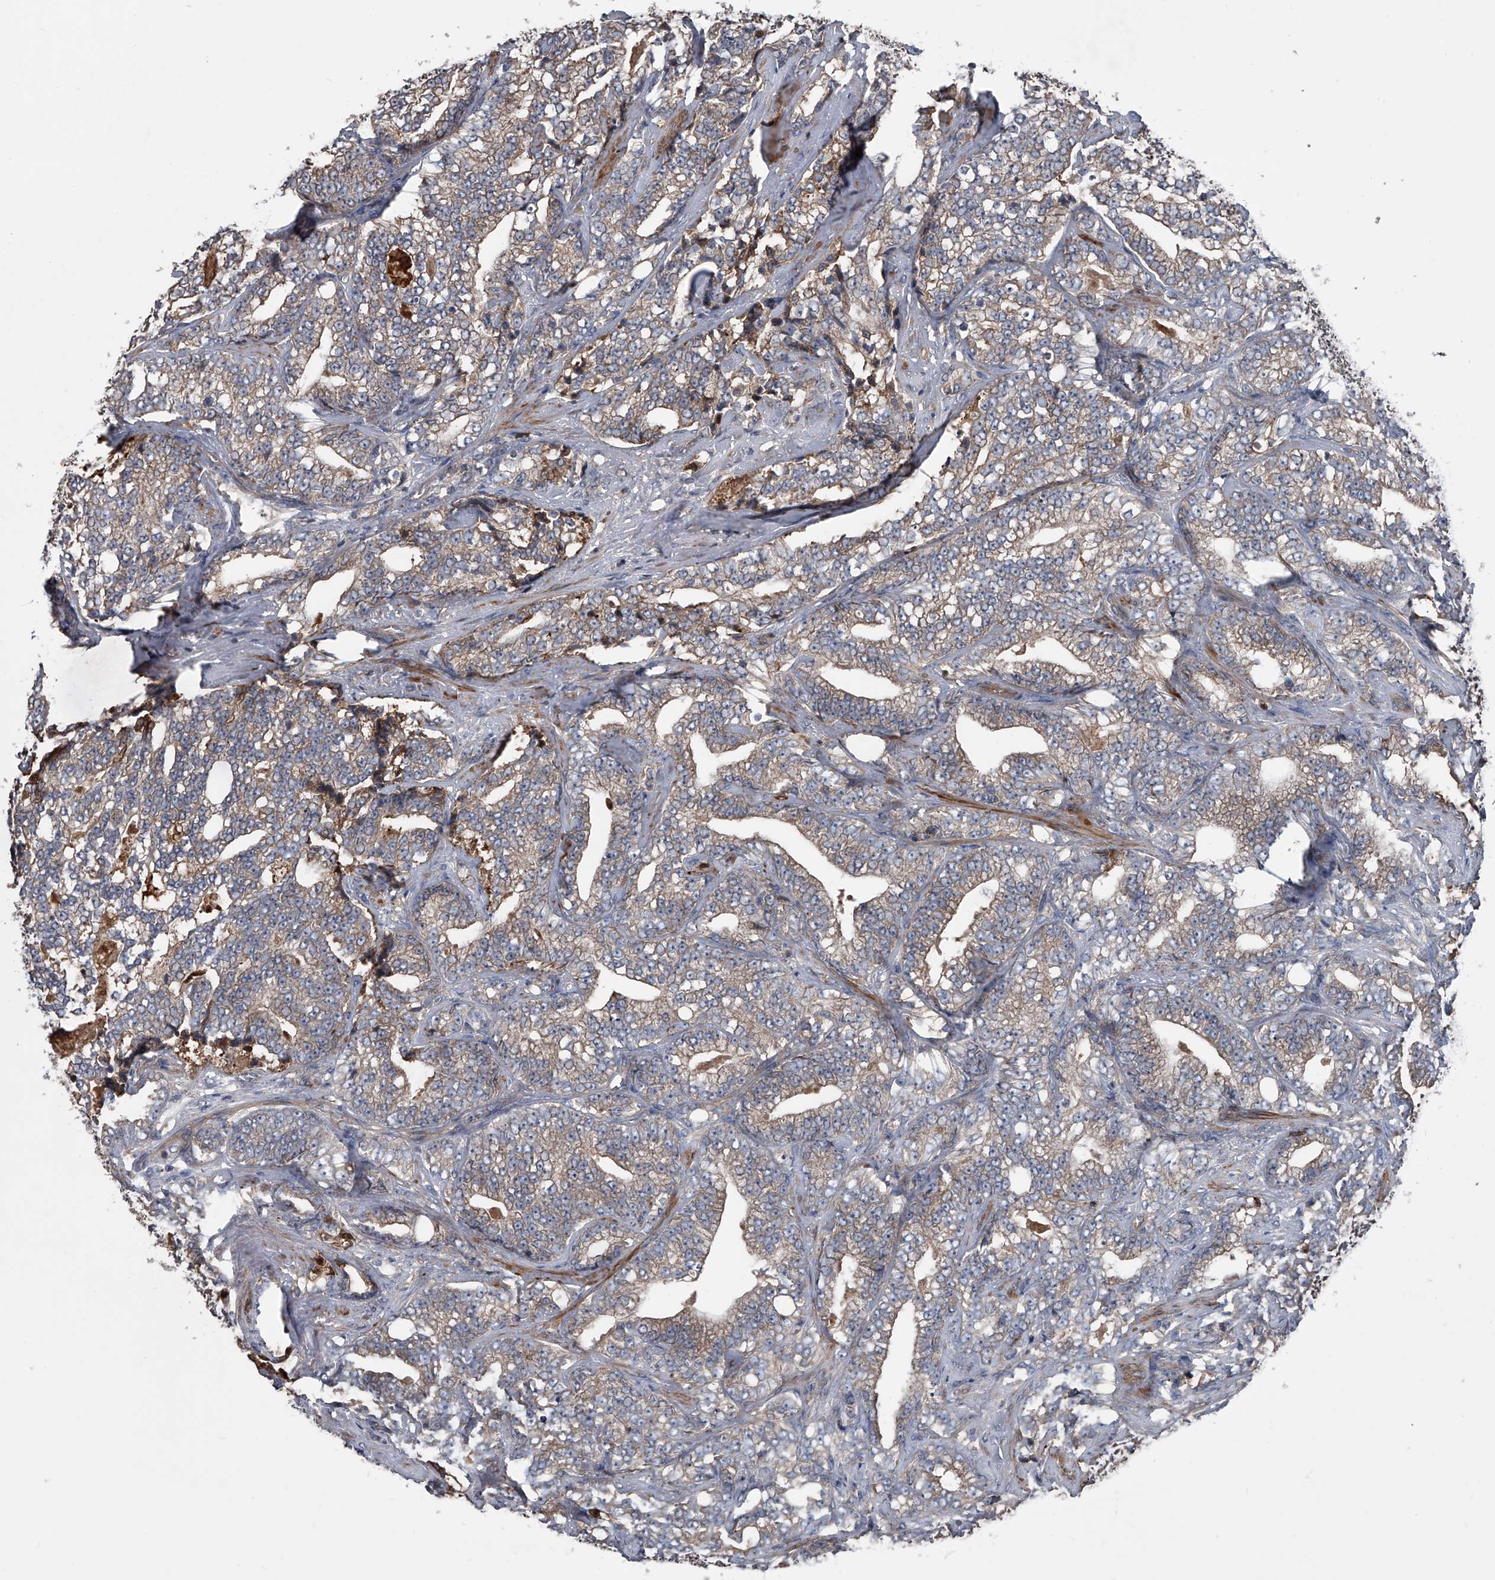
{"staining": {"intensity": "moderate", "quantity": "25%-75%", "location": "cytoplasmic/membranous"}, "tissue": "prostate cancer", "cell_type": "Tumor cells", "image_type": "cancer", "snomed": [{"axis": "morphology", "description": "Adenocarcinoma, High grade"}, {"axis": "topography", "description": "Prostate and seminal vesicle, NOS"}], "caption": "Moderate cytoplasmic/membranous positivity is appreciated in about 25%-75% of tumor cells in prostate cancer (high-grade adenocarcinoma).", "gene": "KIF13A", "patient": {"sex": "male", "age": 67}}